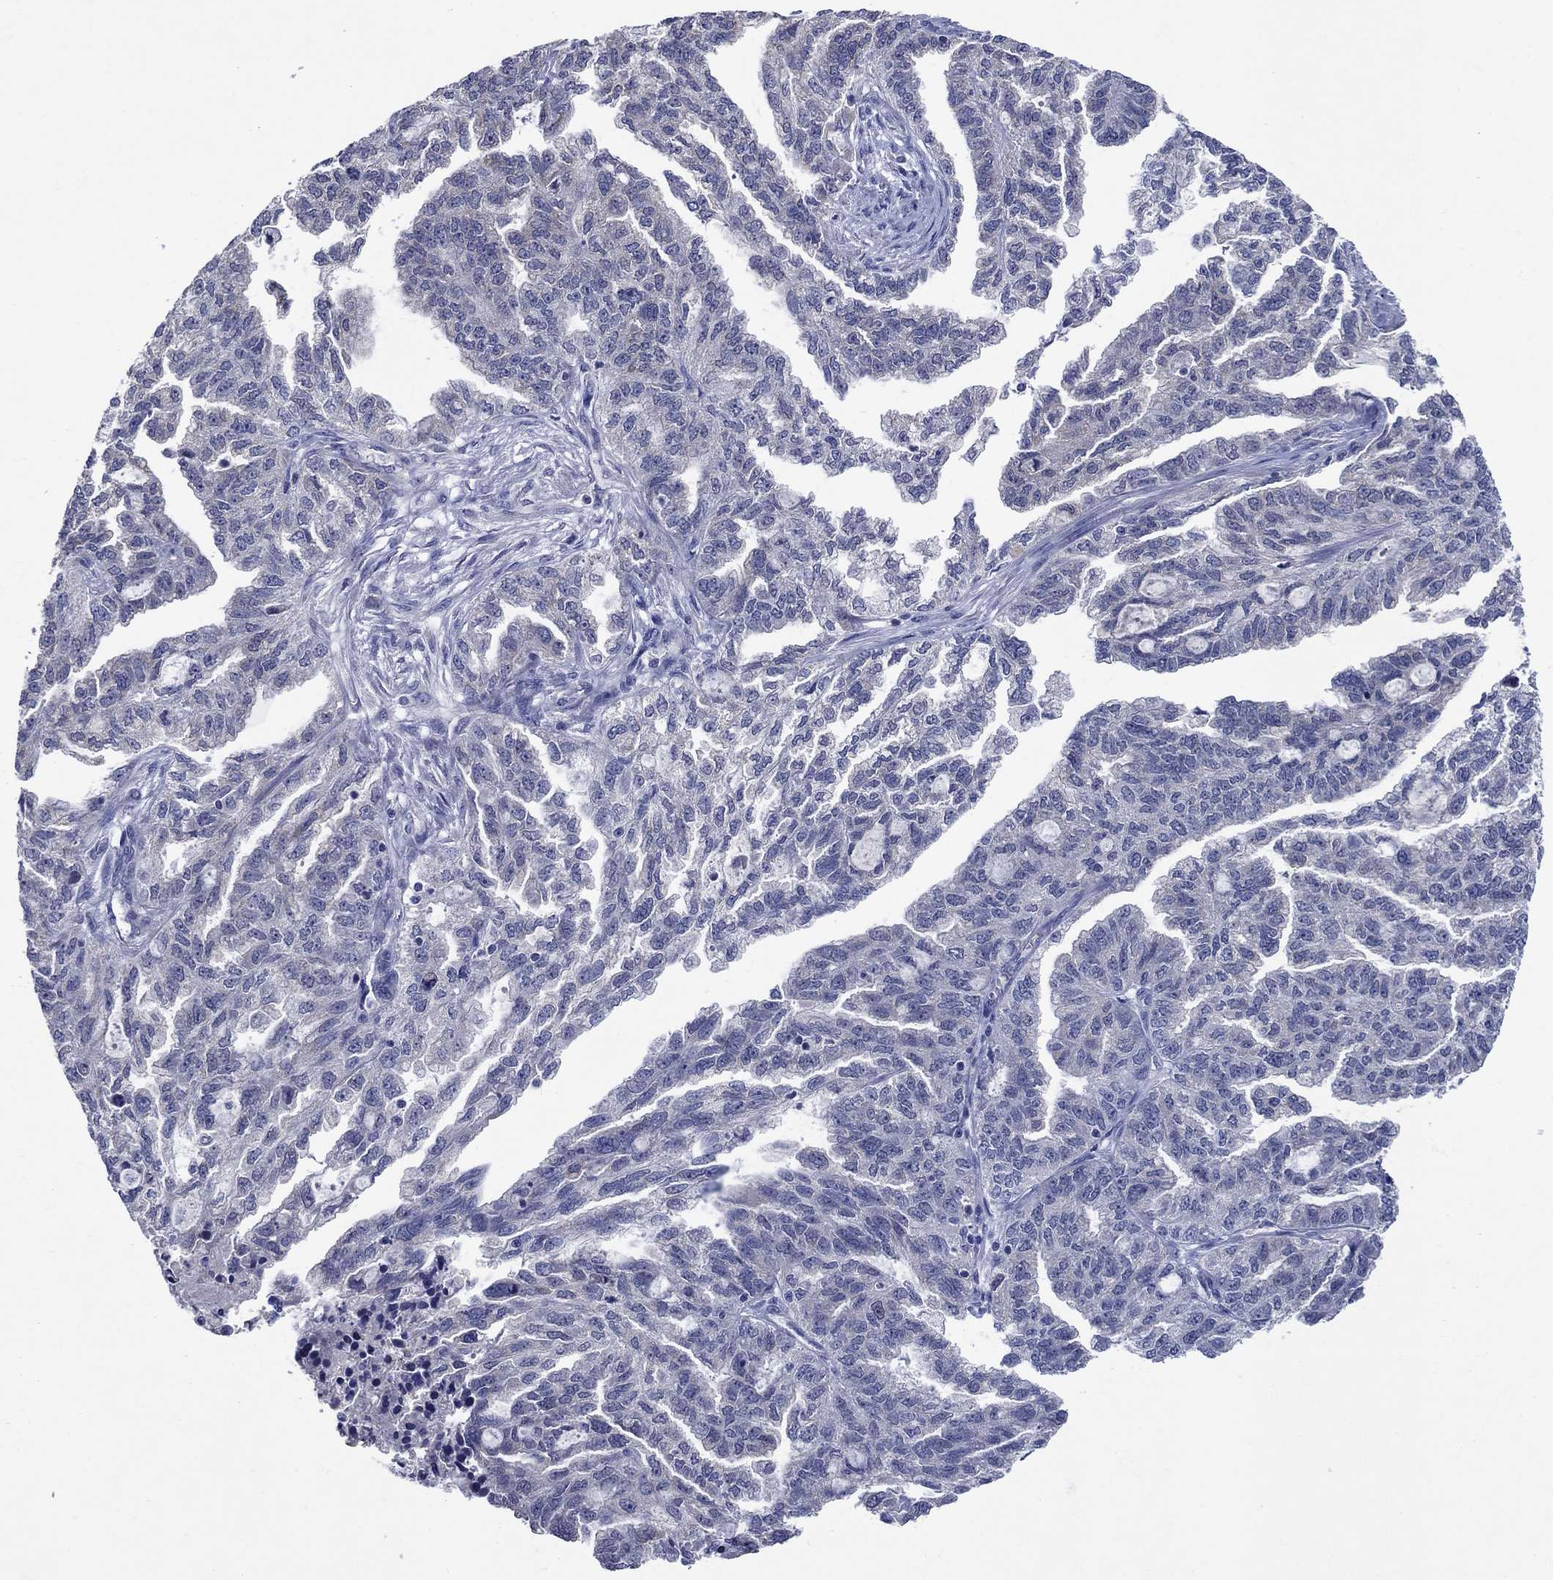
{"staining": {"intensity": "negative", "quantity": "none", "location": "none"}, "tissue": "ovarian cancer", "cell_type": "Tumor cells", "image_type": "cancer", "snomed": [{"axis": "morphology", "description": "Cystadenocarcinoma, serous, NOS"}, {"axis": "topography", "description": "Ovary"}], "caption": "Ovarian serous cystadenocarcinoma stained for a protein using IHC shows no expression tumor cells.", "gene": "SULT2B1", "patient": {"sex": "female", "age": 51}}